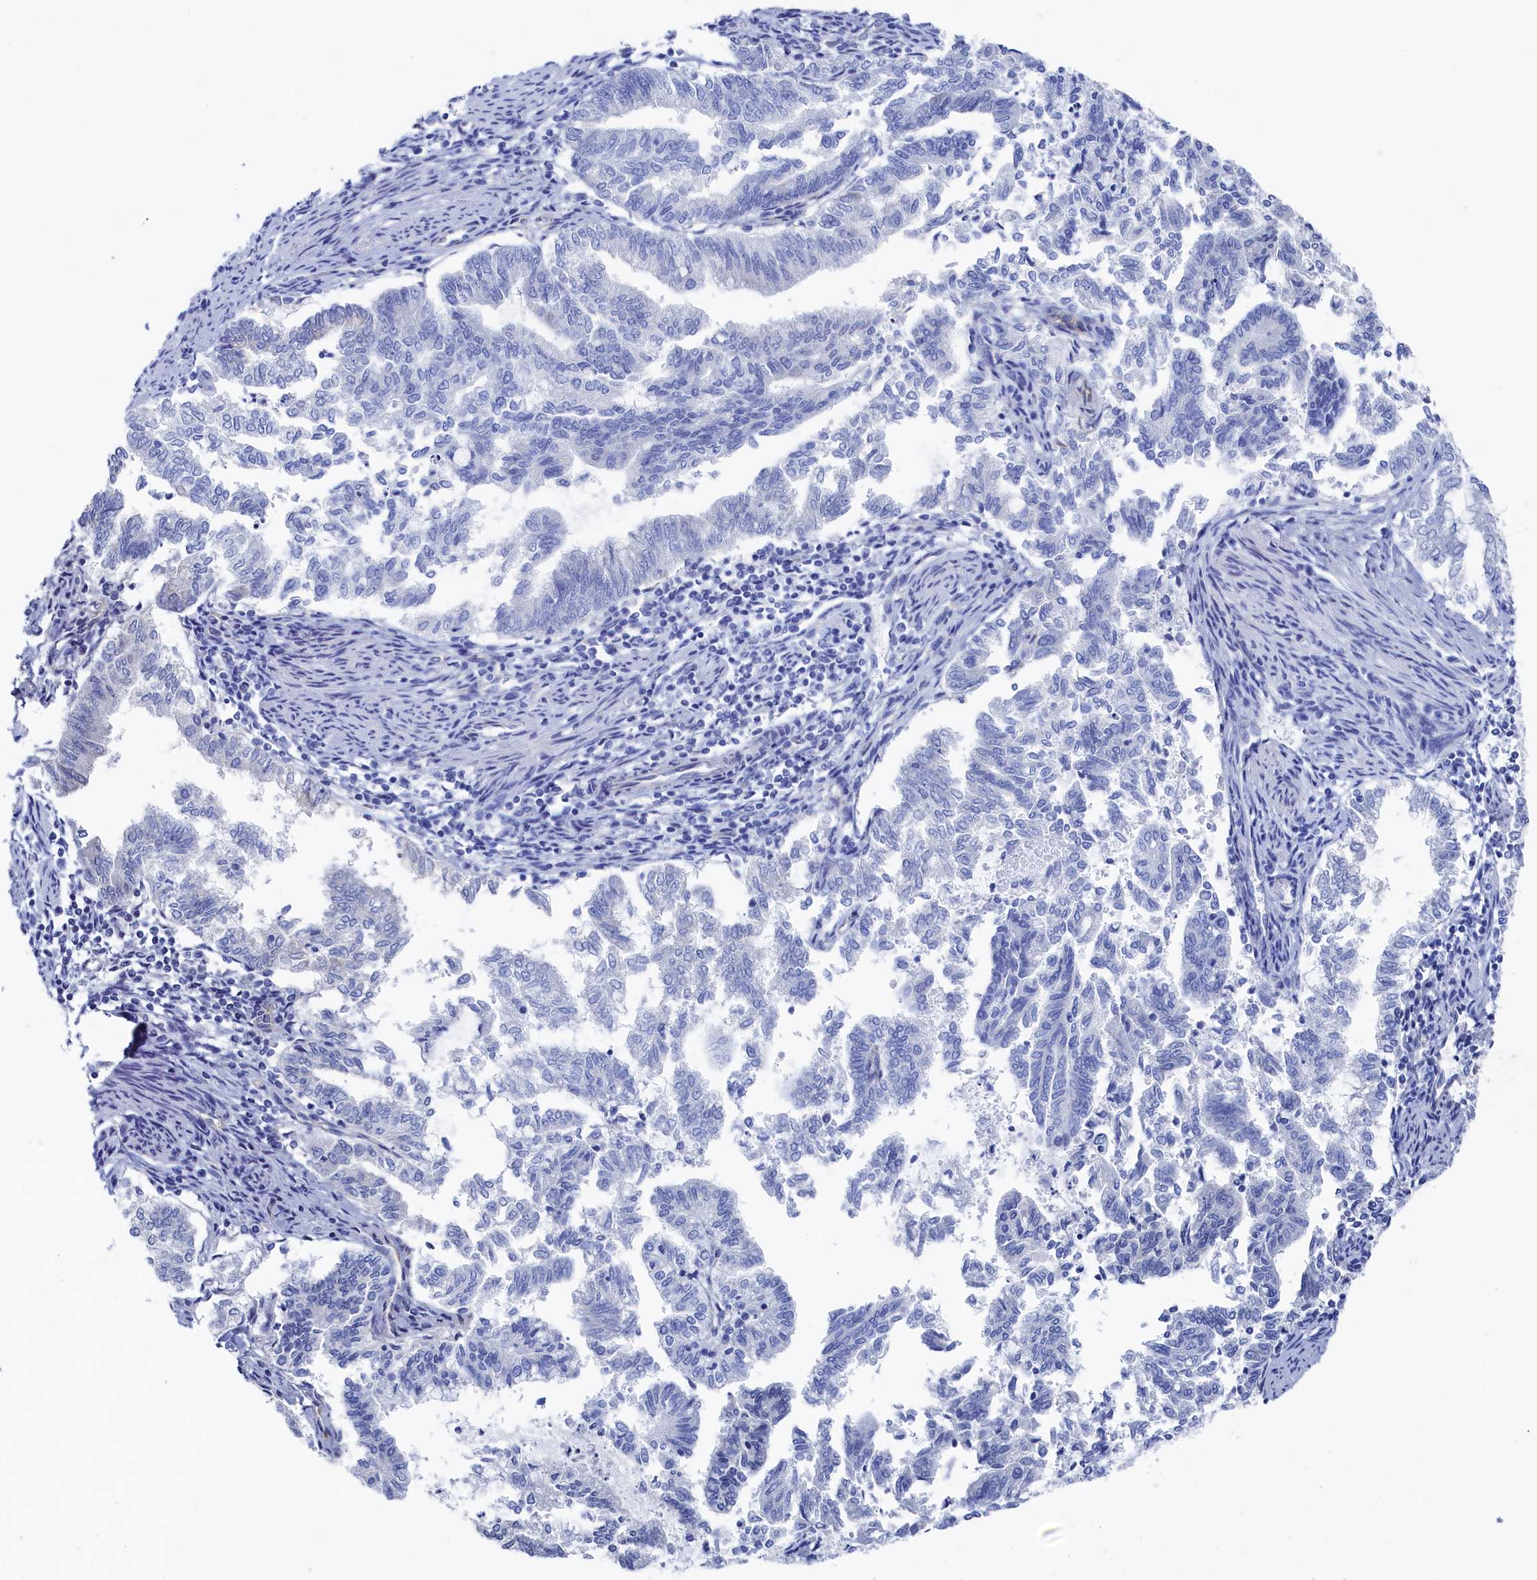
{"staining": {"intensity": "negative", "quantity": "none", "location": "none"}, "tissue": "endometrial cancer", "cell_type": "Tumor cells", "image_type": "cancer", "snomed": [{"axis": "morphology", "description": "Adenocarcinoma, NOS"}, {"axis": "topography", "description": "Endometrium"}], "caption": "IHC histopathology image of adenocarcinoma (endometrial) stained for a protein (brown), which displays no expression in tumor cells. (Stains: DAB immunohistochemistry (IHC) with hematoxylin counter stain, Microscopy: brightfield microscopy at high magnification).", "gene": "TMOD2", "patient": {"sex": "female", "age": 79}}